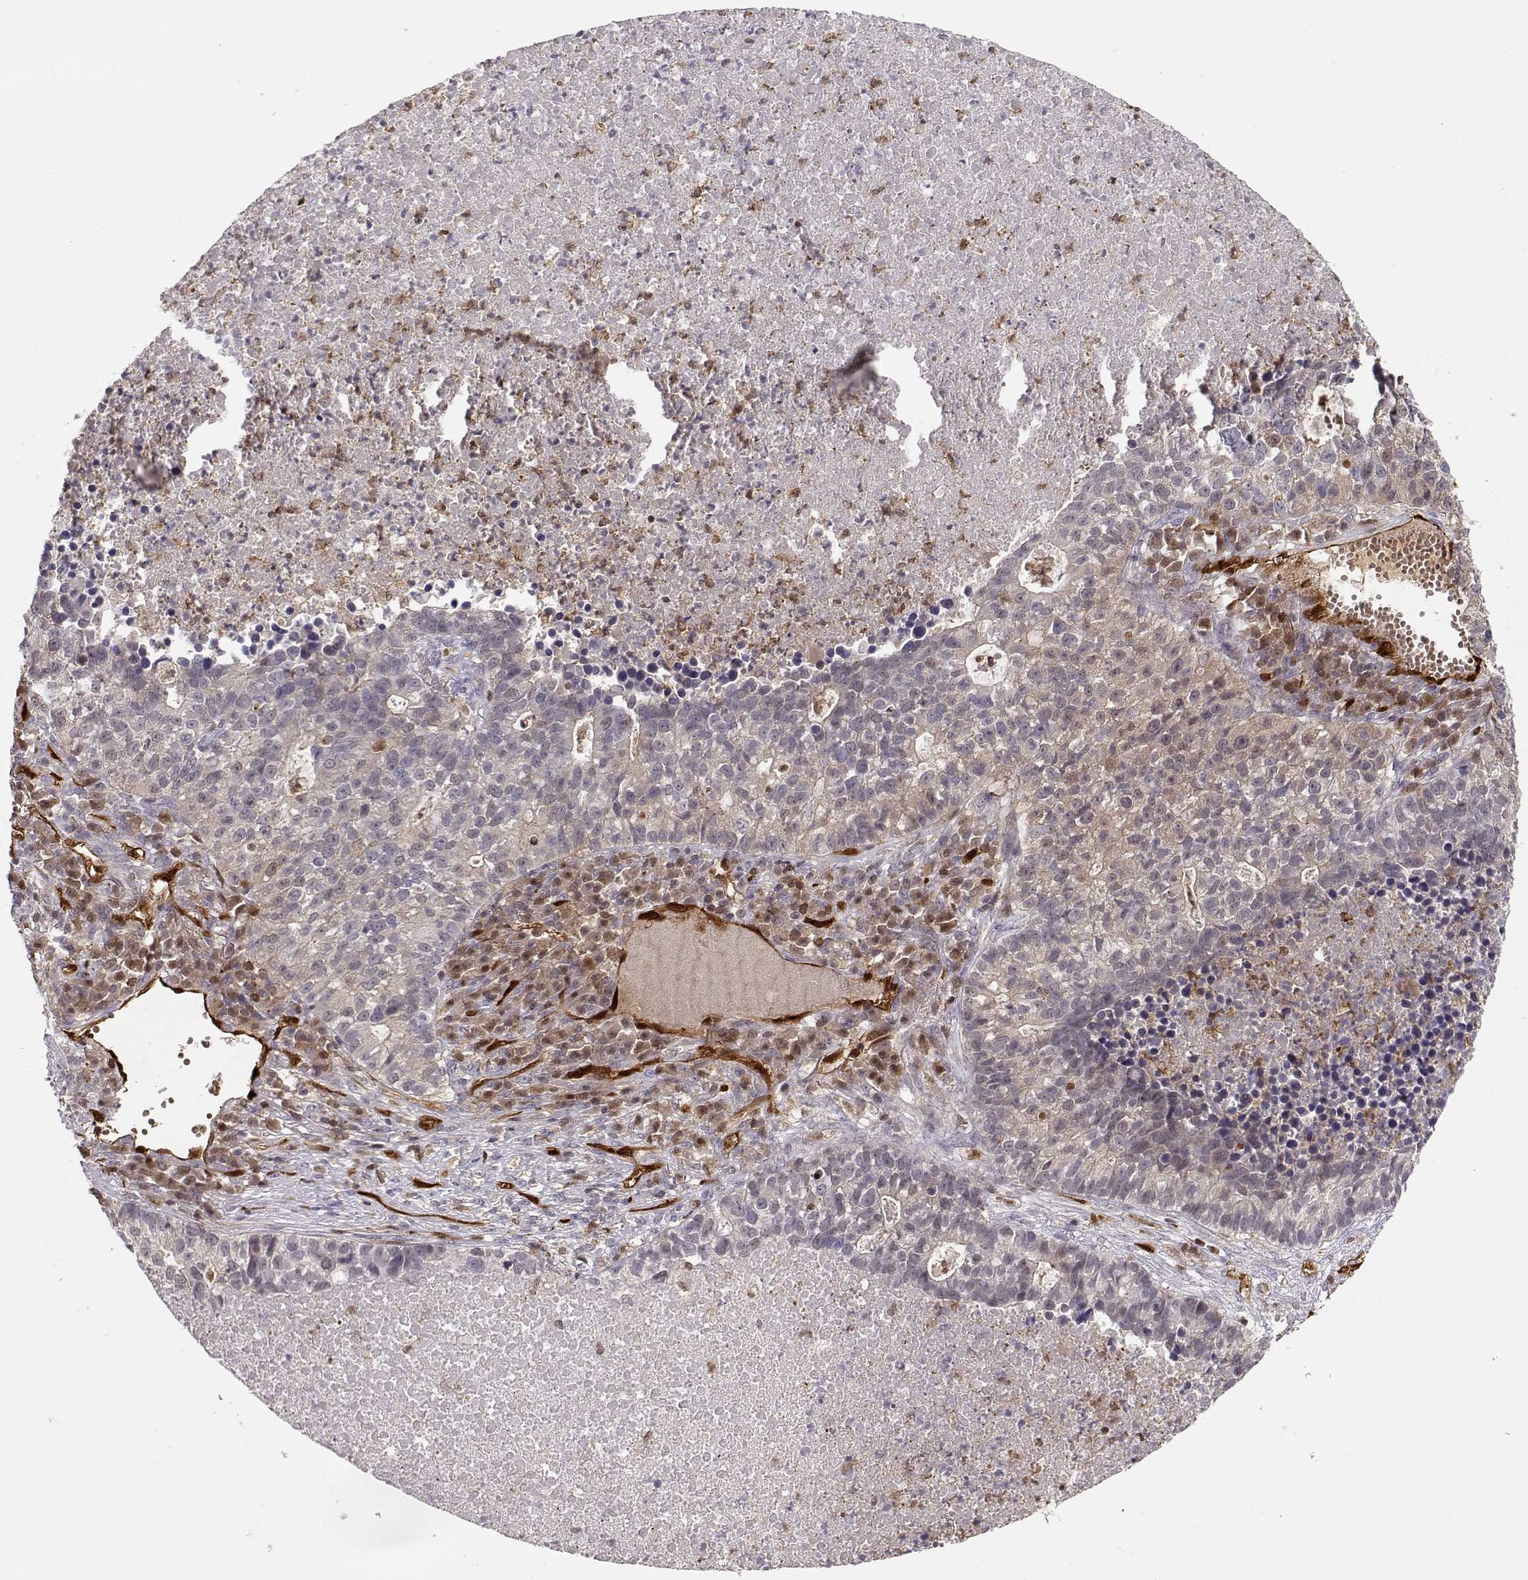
{"staining": {"intensity": "negative", "quantity": "none", "location": "none"}, "tissue": "lung cancer", "cell_type": "Tumor cells", "image_type": "cancer", "snomed": [{"axis": "morphology", "description": "Adenocarcinoma, NOS"}, {"axis": "topography", "description": "Lung"}], "caption": "Lung cancer (adenocarcinoma) was stained to show a protein in brown. There is no significant expression in tumor cells. Brightfield microscopy of immunohistochemistry (IHC) stained with DAB (3,3'-diaminobenzidine) (brown) and hematoxylin (blue), captured at high magnification.", "gene": "PNP", "patient": {"sex": "male", "age": 57}}